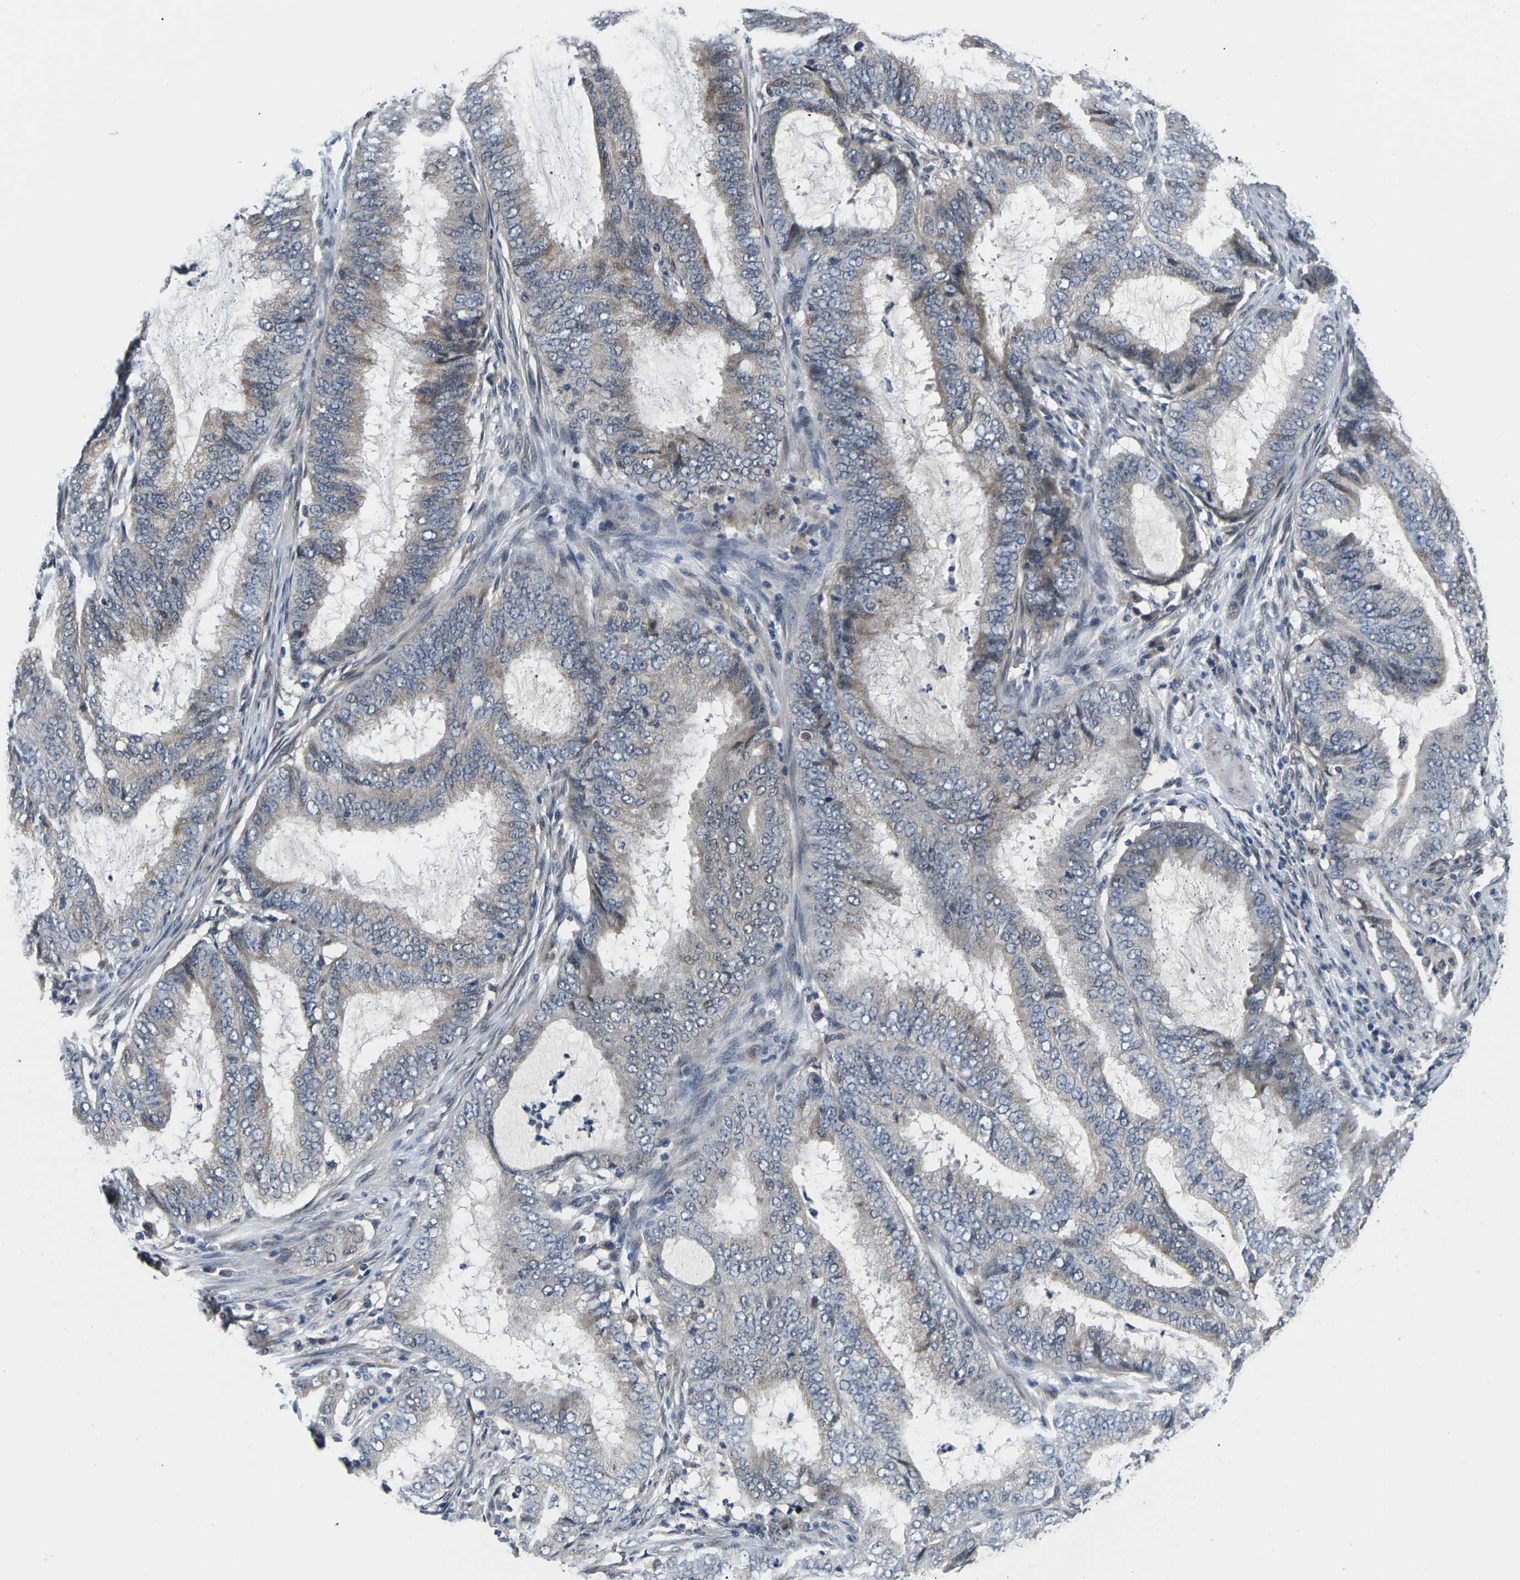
{"staining": {"intensity": "weak", "quantity": "25%-75%", "location": "cytoplasmic/membranous"}, "tissue": "endometrial cancer", "cell_type": "Tumor cells", "image_type": "cancer", "snomed": [{"axis": "morphology", "description": "Adenocarcinoma, NOS"}, {"axis": "topography", "description": "Endometrium"}], "caption": "Adenocarcinoma (endometrial) was stained to show a protein in brown. There is low levels of weak cytoplasmic/membranous staining in approximately 25%-75% of tumor cells.", "gene": "SNX10", "patient": {"sex": "female", "age": 70}}